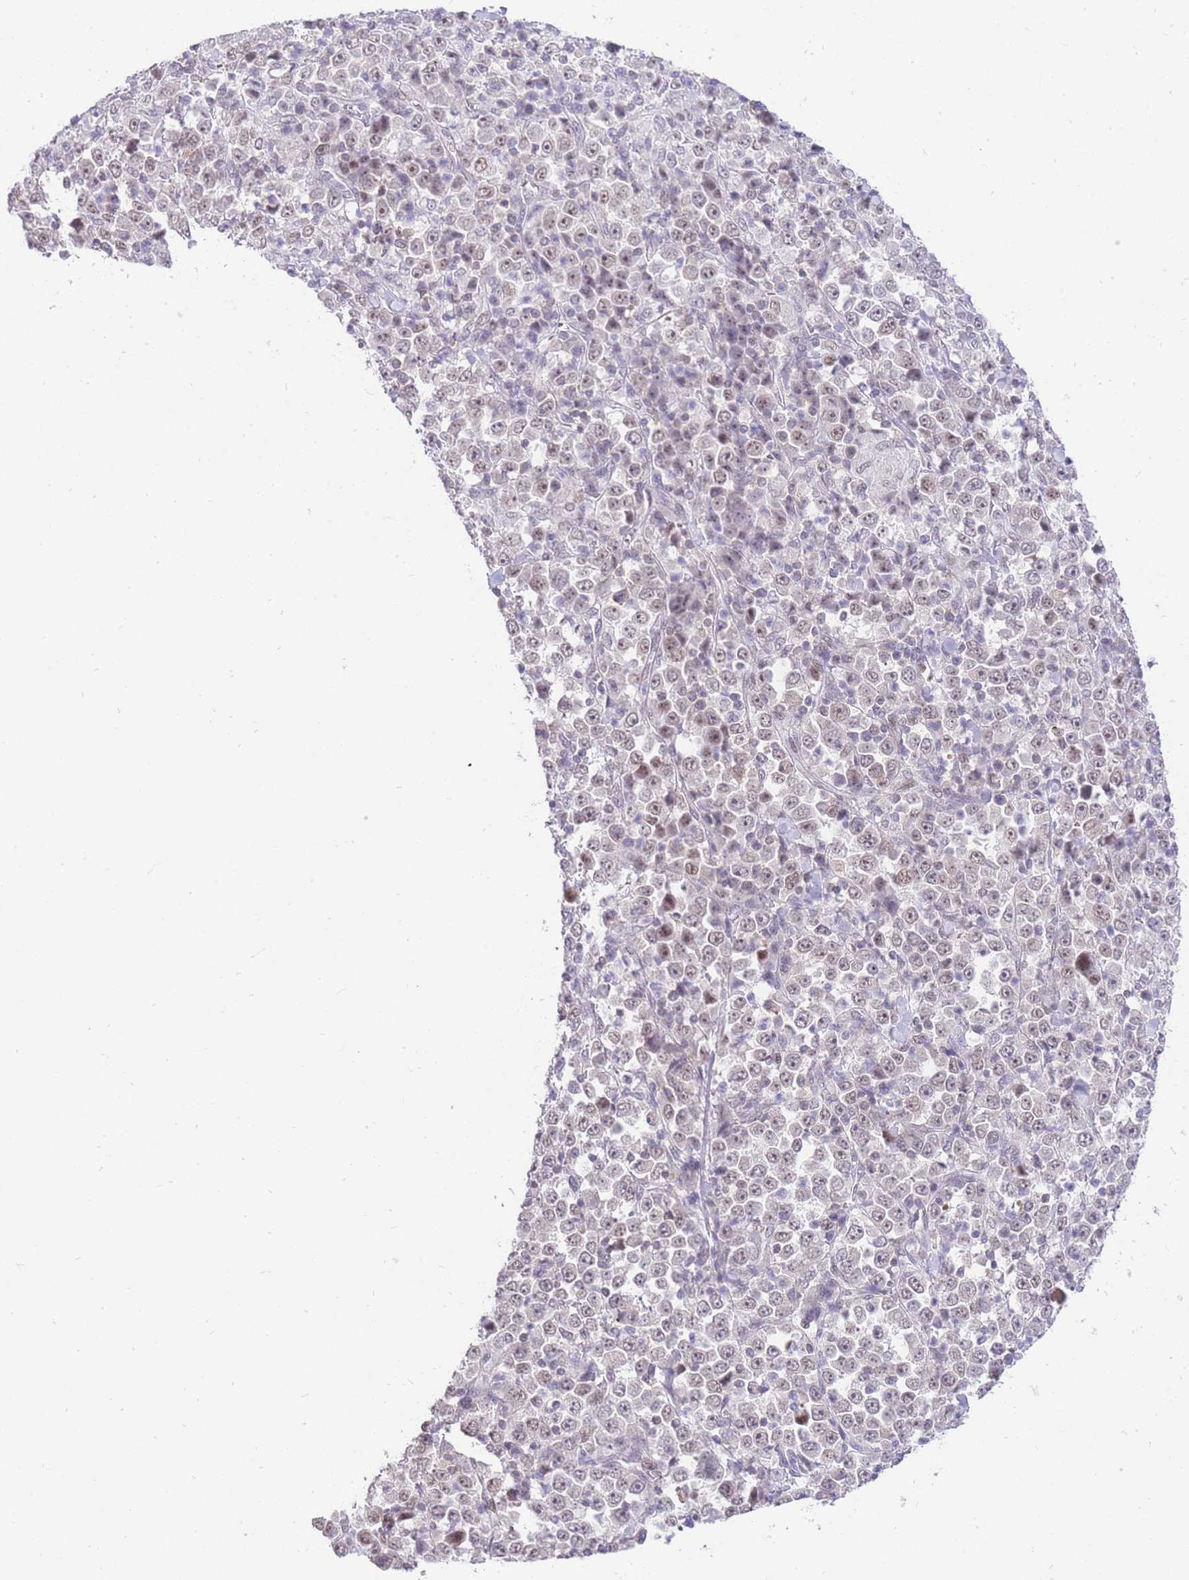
{"staining": {"intensity": "weak", "quantity": "<25%", "location": "nuclear"}, "tissue": "stomach cancer", "cell_type": "Tumor cells", "image_type": "cancer", "snomed": [{"axis": "morphology", "description": "Normal tissue, NOS"}, {"axis": "morphology", "description": "Adenocarcinoma, NOS"}, {"axis": "topography", "description": "Stomach, upper"}, {"axis": "topography", "description": "Stomach"}], "caption": "DAB immunohistochemical staining of human stomach cancer shows no significant staining in tumor cells.", "gene": "STK39", "patient": {"sex": "male", "age": 59}}